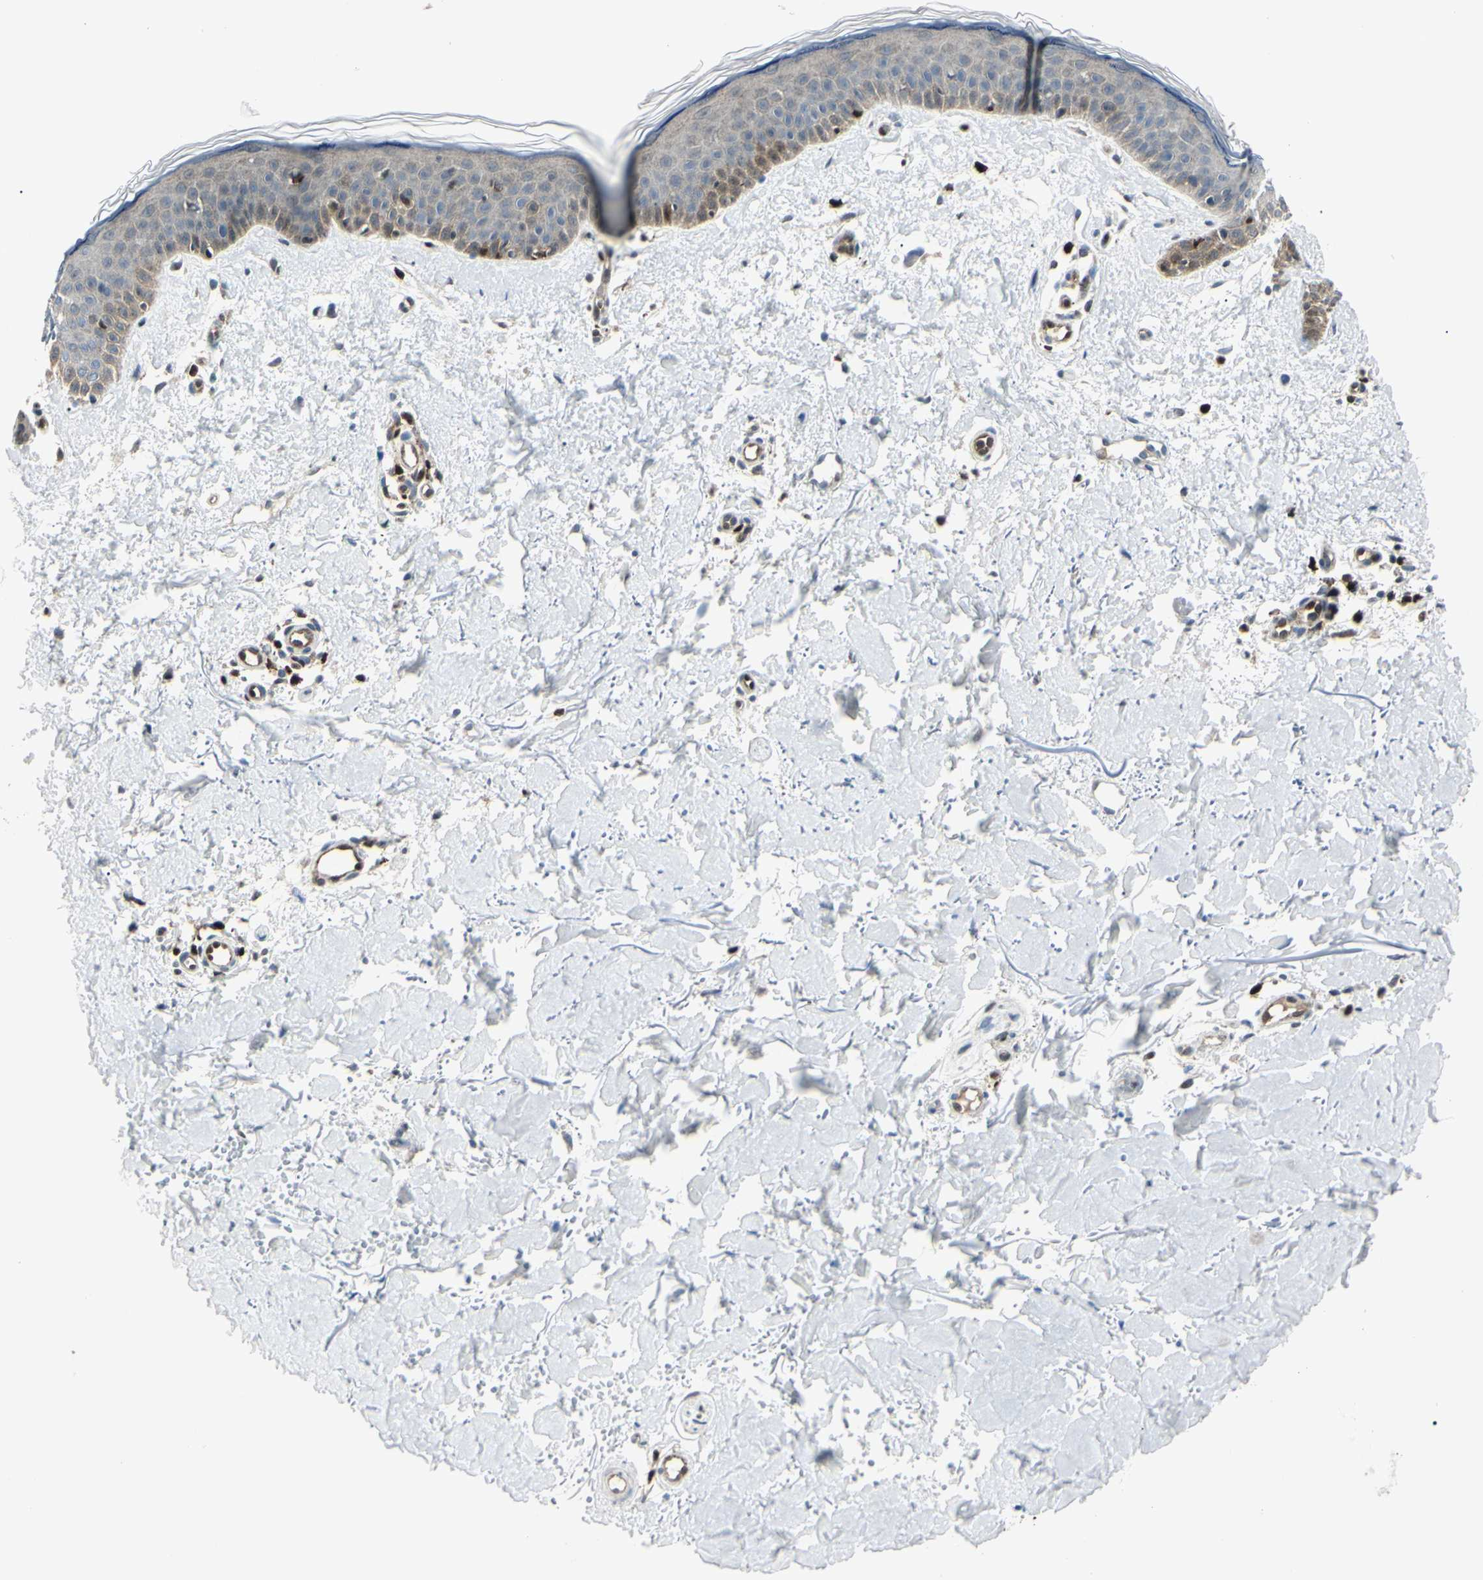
{"staining": {"intensity": "weak", "quantity": "25%-75%", "location": "cytoplasmic/membranous"}, "tissue": "skin", "cell_type": "Fibroblasts", "image_type": "normal", "snomed": [{"axis": "morphology", "description": "Normal tissue, NOS"}, {"axis": "topography", "description": "Skin"}], "caption": "A brown stain shows weak cytoplasmic/membranous staining of a protein in fibroblasts of benign skin.", "gene": "PGK1", "patient": {"sex": "female", "age": 56}}